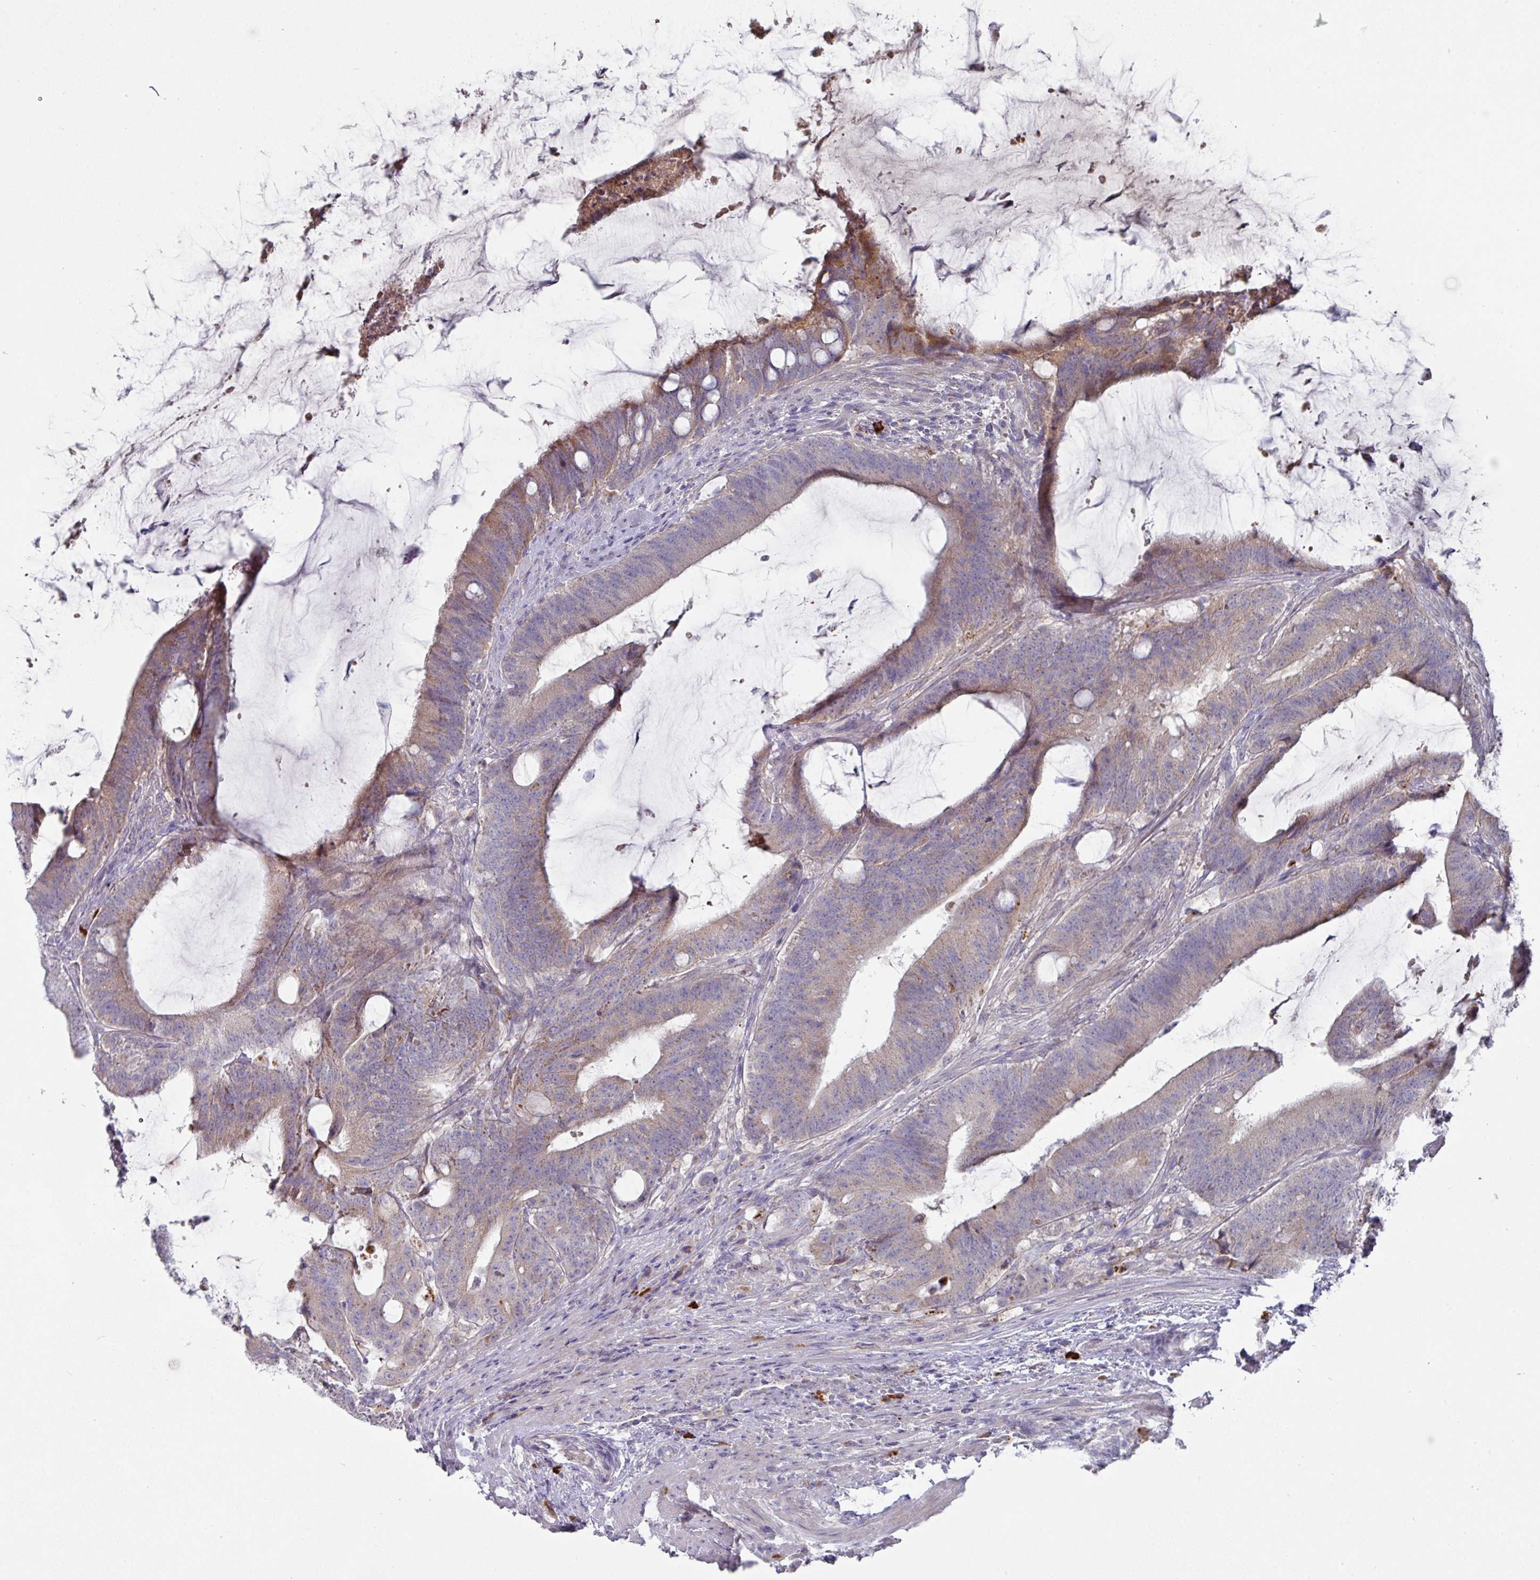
{"staining": {"intensity": "moderate", "quantity": "<25%", "location": "cytoplasmic/membranous"}, "tissue": "colorectal cancer", "cell_type": "Tumor cells", "image_type": "cancer", "snomed": [{"axis": "morphology", "description": "Adenocarcinoma, NOS"}, {"axis": "topography", "description": "Colon"}], "caption": "An image showing moderate cytoplasmic/membranous expression in approximately <25% of tumor cells in colorectal adenocarcinoma, as visualized by brown immunohistochemical staining.", "gene": "IL4R", "patient": {"sex": "female", "age": 43}}